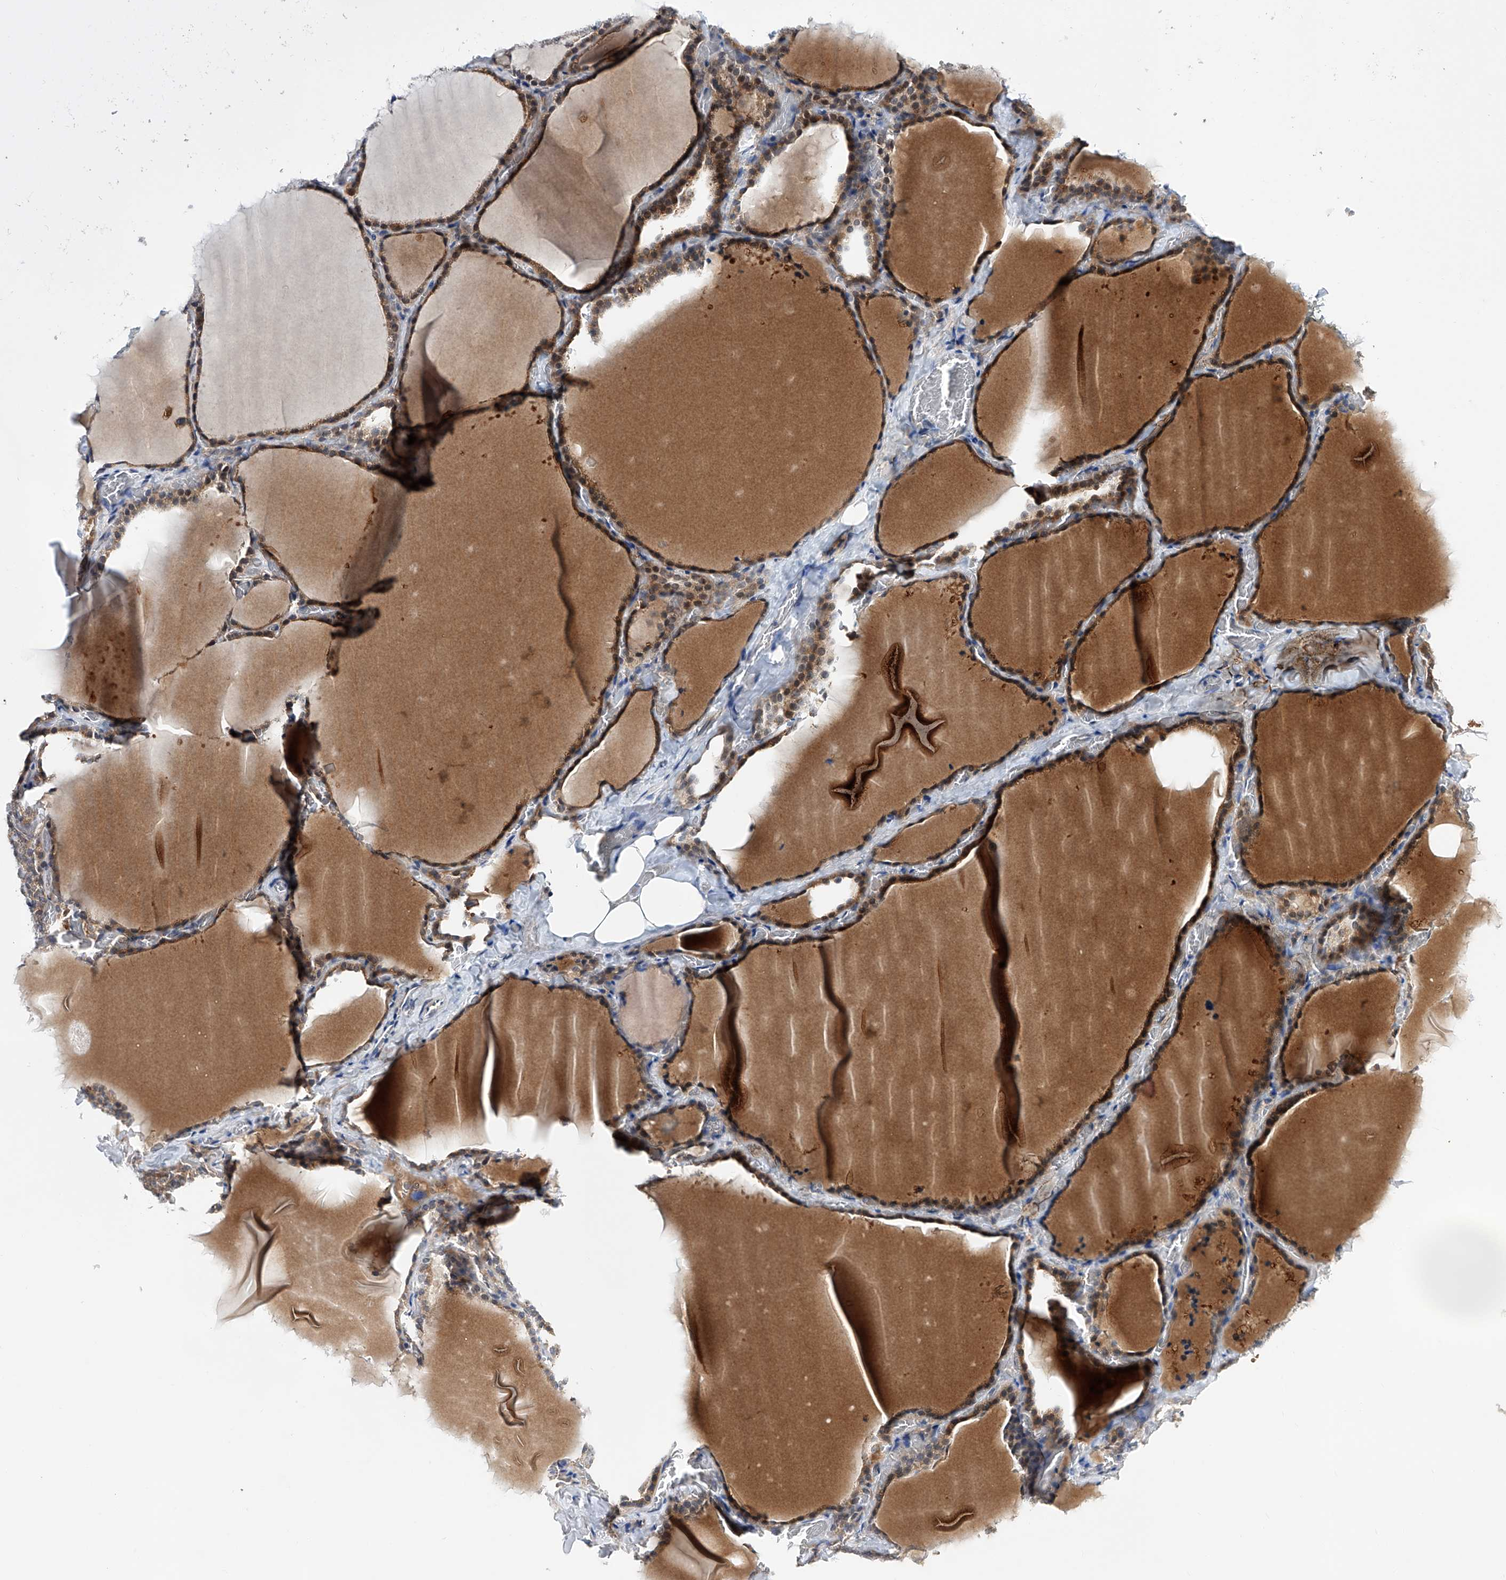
{"staining": {"intensity": "moderate", "quantity": ">75%", "location": "cytoplasmic/membranous,nuclear"}, "tissue": "thyroid gland", "cell_type": "Glandular cells", "image_type": "normal", "snomed": [{"axis": "morphology", "description": "Normal tissue, NOS"}, {"axis": "topography", "description": "Thyroid gland"}], "caption": "Brown immunohistochemical staining in unremarkable thyroid gland displays moderate cytoplasmic/membranous,nuclear expression in approximately >75% of glandular cells. The protein of interest is stained brown, and the nuclei are stained in blue (DAB (3,3'-diaminobenzidine) IHC with brightfield microscopy, high magnification).", "gene": "USP45", "patient": {"sex": "female", "age": 22}}